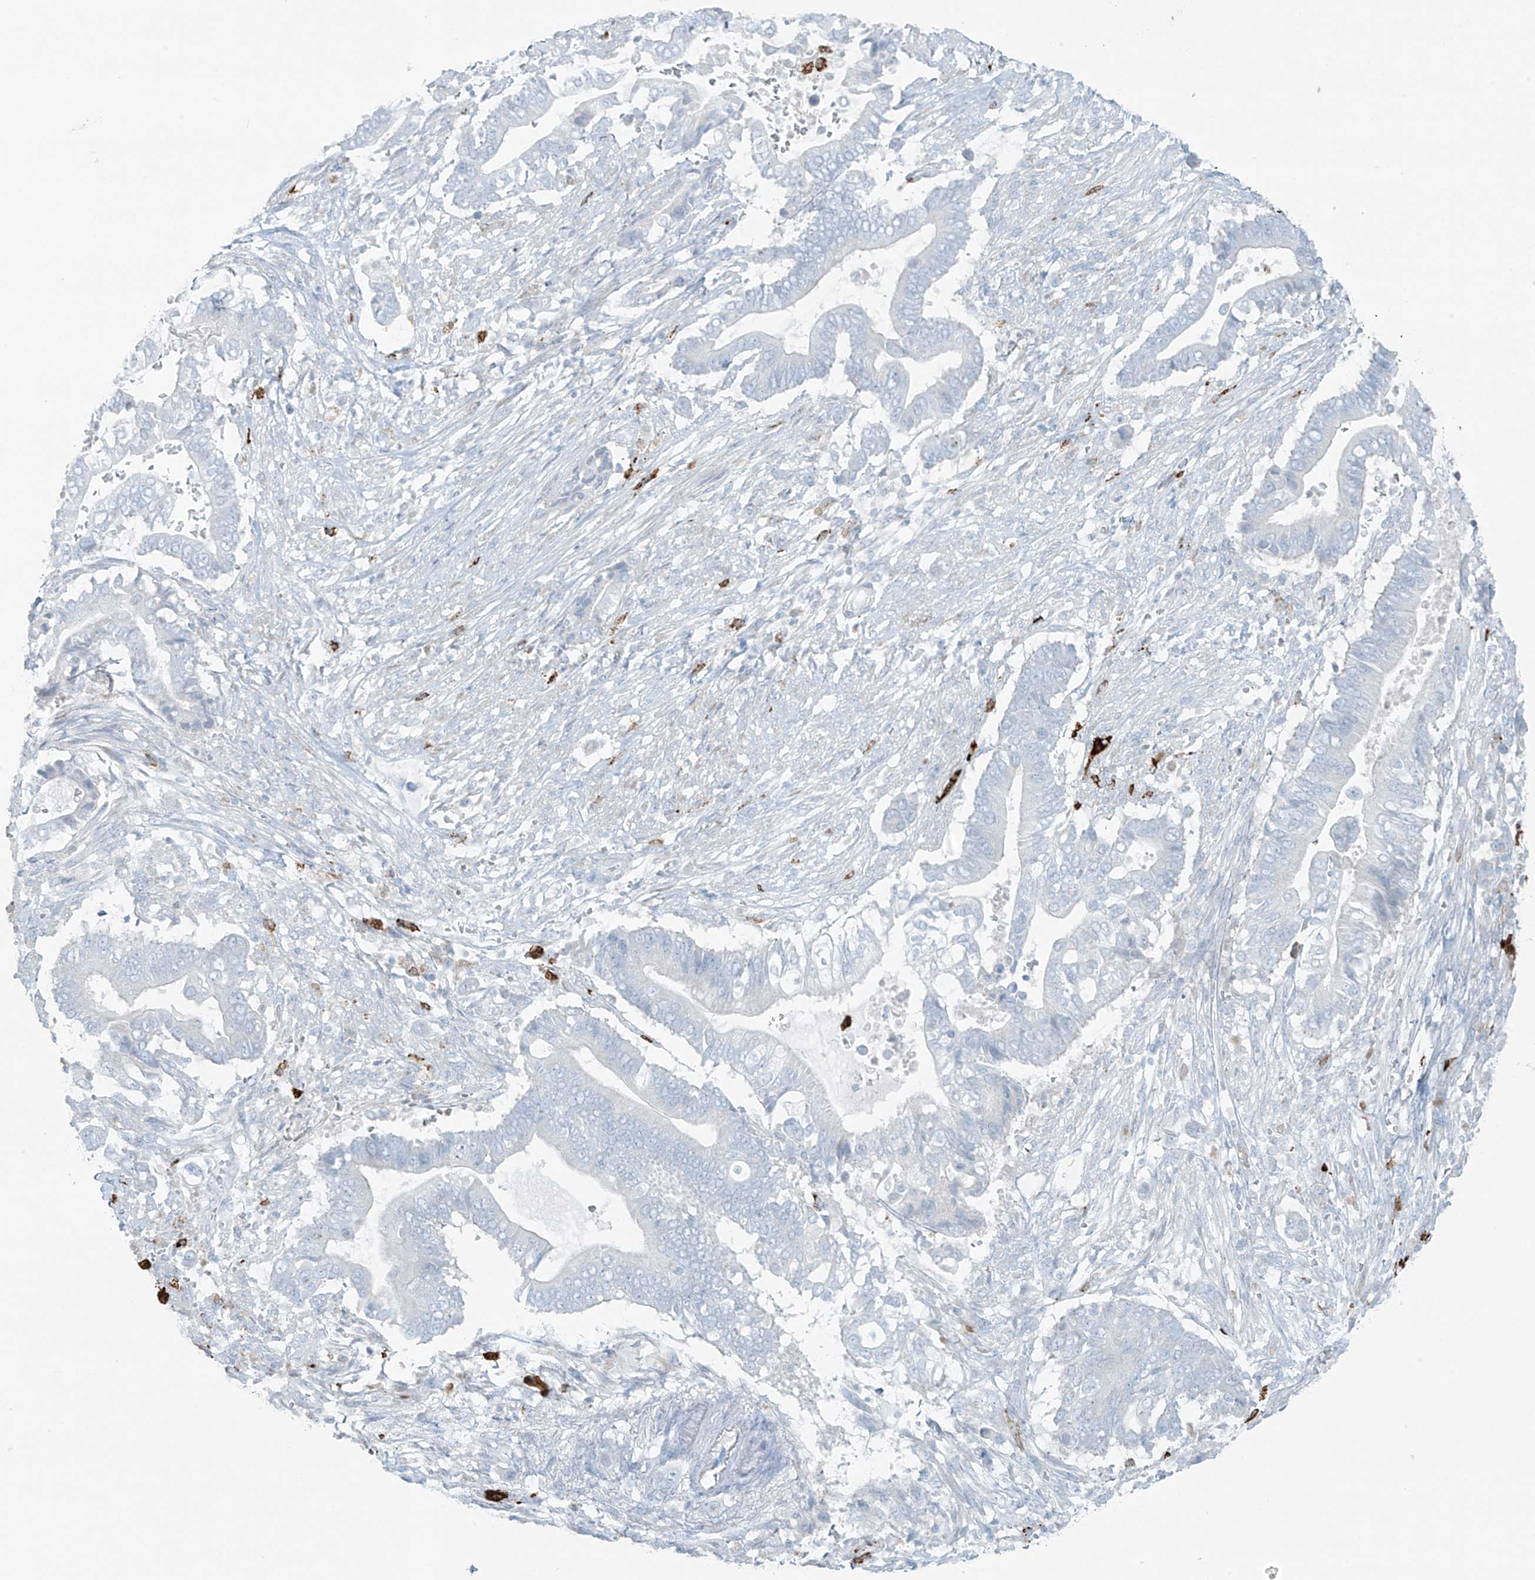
{"staining": {"intensity": "negative", "quantity": "none", "location": "none"}, "tissue": "pancreatic cancer", "cell_type": "Tumor cells", "image_type": "cancer", "snomed": [{"axis": "morphology", "description": "Adenocarcinoma, NOS"}, {"axis": "topography", "description": "Pancreas"}], "caption": "Human pancreatic cancer stained for a protein using IHC reveals no expression in tumor cells.", "gene": "SLC25A43", "patient": {"sex": "male", "age": 68}}